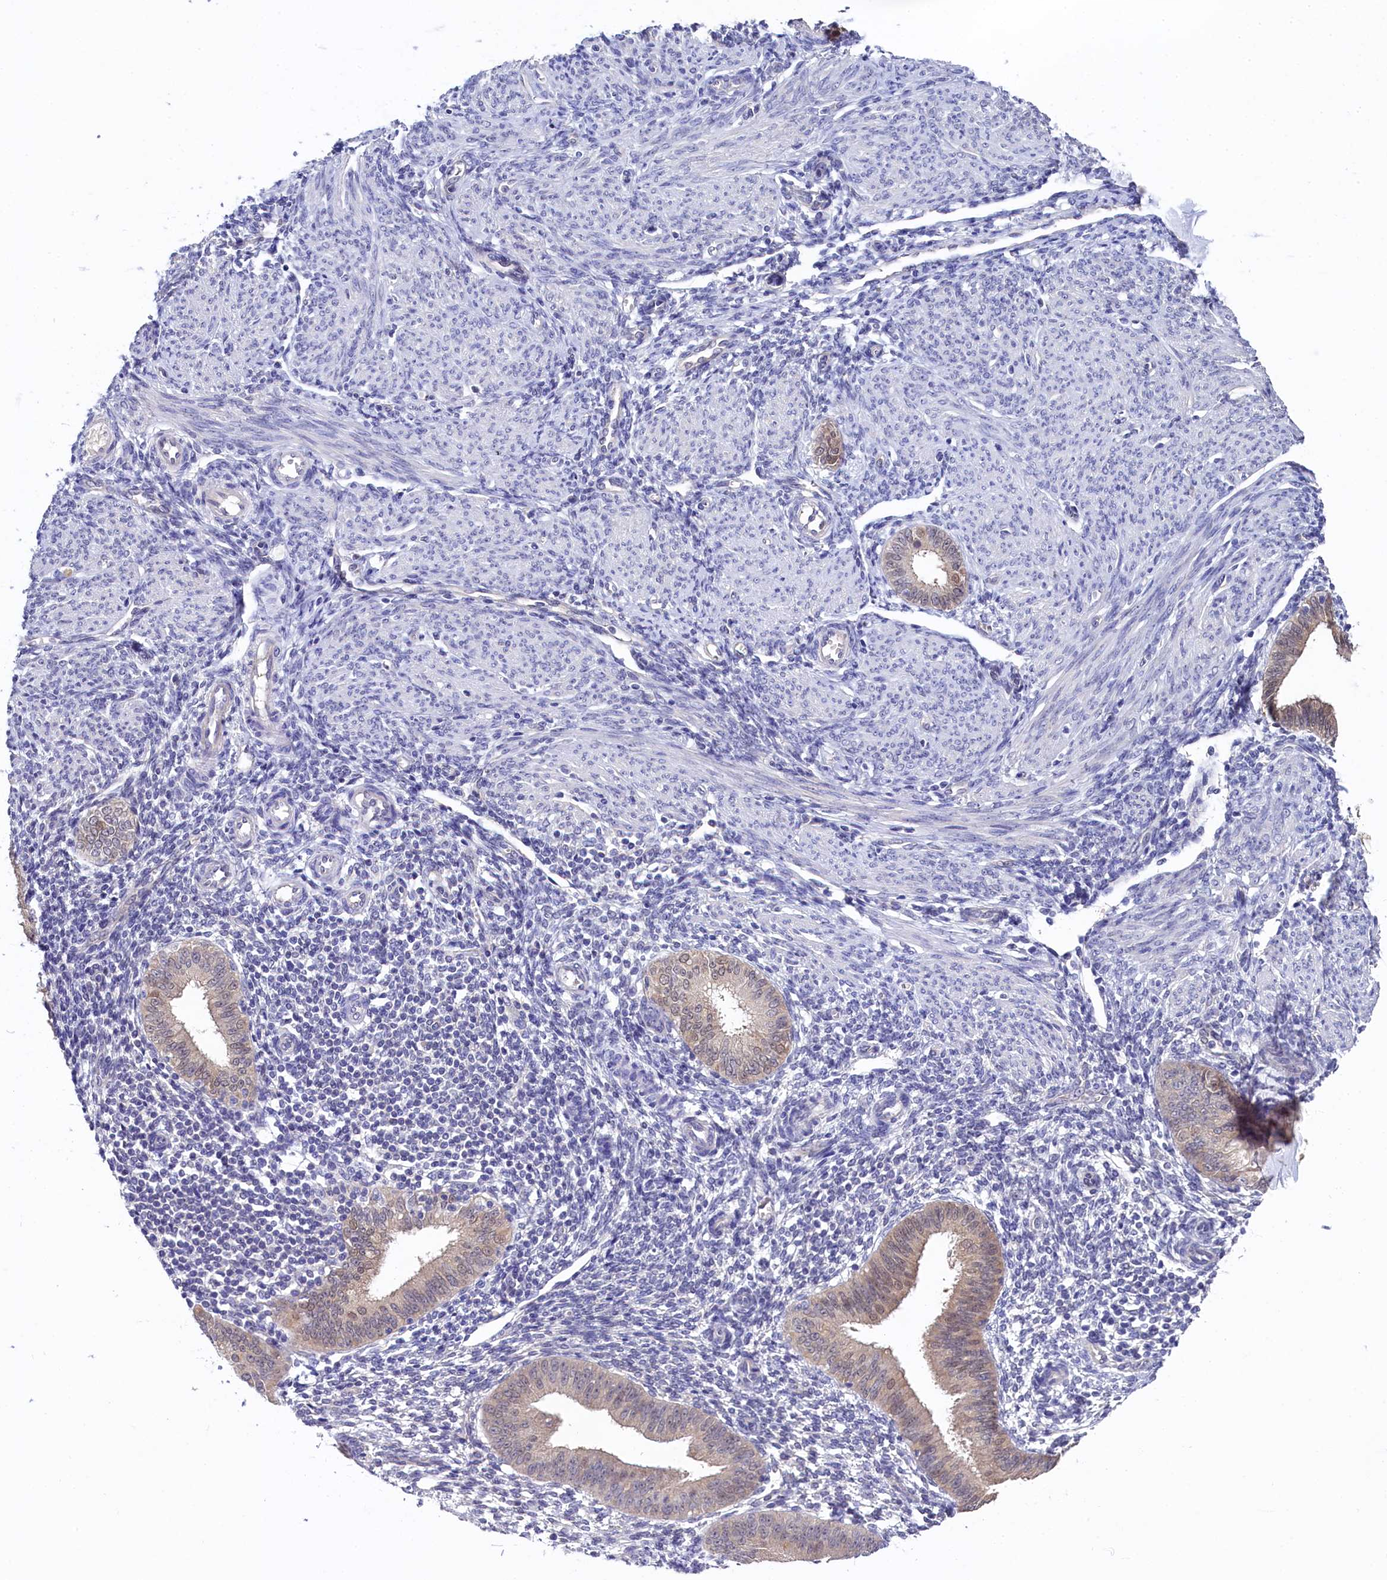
{"staining": {"intensity": "negative", "quantity": "none", "location": "none"}, "tissue": "endometrium", "cell_type": "Cells in endometrial stroma", "image_type": "normal", "snomed": [{"axis": "morphology", "description": "Normal tissue, NOS"}, {"axis": "topography", "description": "Uterus"}, {"axis": "topography", "description": "Endometrium"}], "caption": "A histopathology image of endometrium stained for a protein reveals no brown staining in cells in endometrial stroma.", "gene": "C11orf54", "patient": {"sex": "female", "age": 48}}